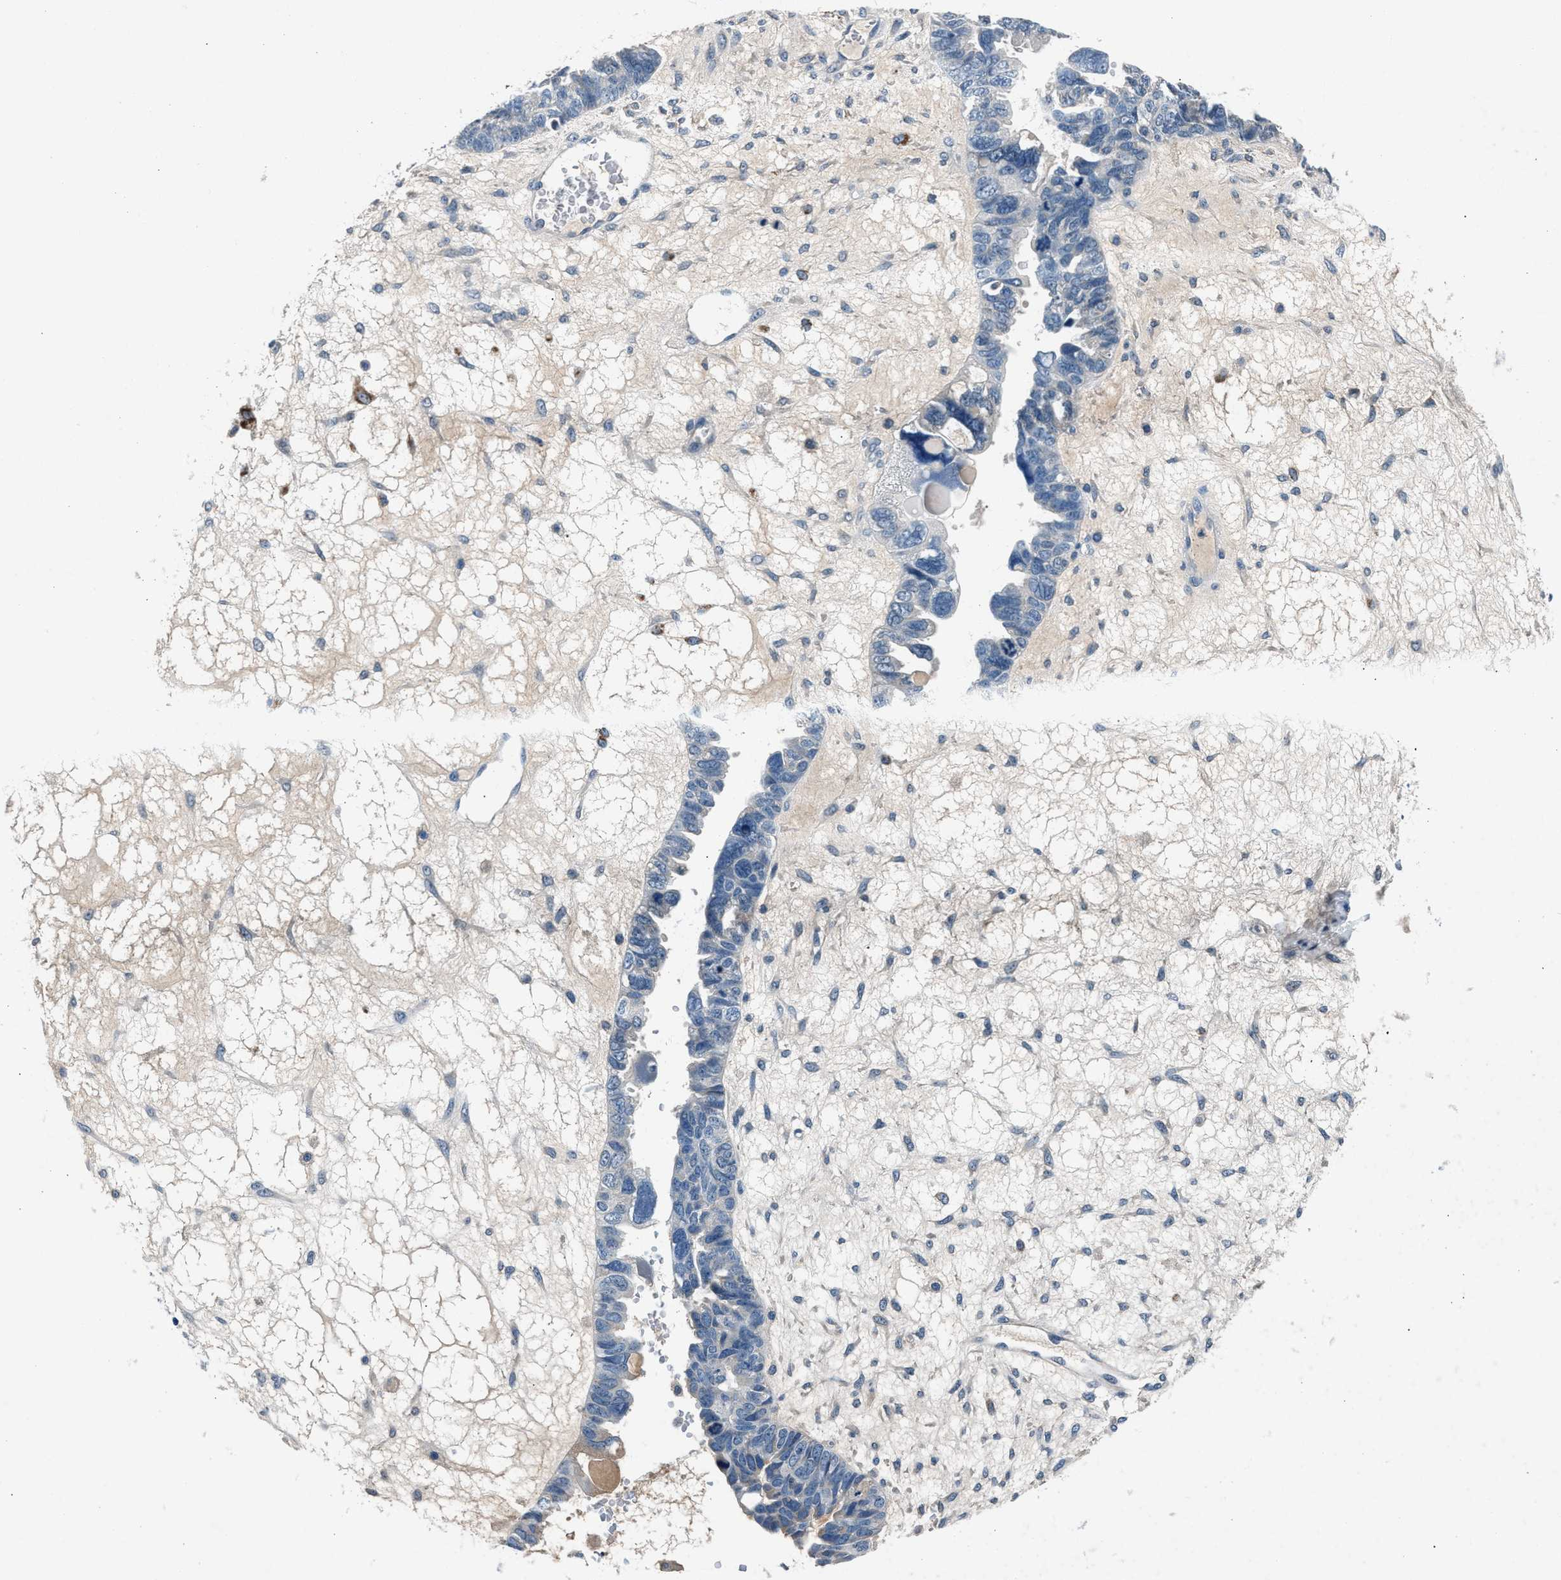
{"staining": {"intensity": "negative", "quantity": "none", "location": "none"}, "tissue": "ovarian cancer", "cell_type": "Tumor cells", "image_type": "cancer", "snomed": [{"axis": "morphology", "description": "Cystadenocarcinoma, serous, NOS"}, {"axis": "topography", "description": "Ovary"}], "caption": "DAB immunohistochemical staining of ovarian serous cystadenocarcinoma reveals no significant expression in tumor cells.", "gene": "DENND6B", "patient": {"sex": "female", "age": 79}}